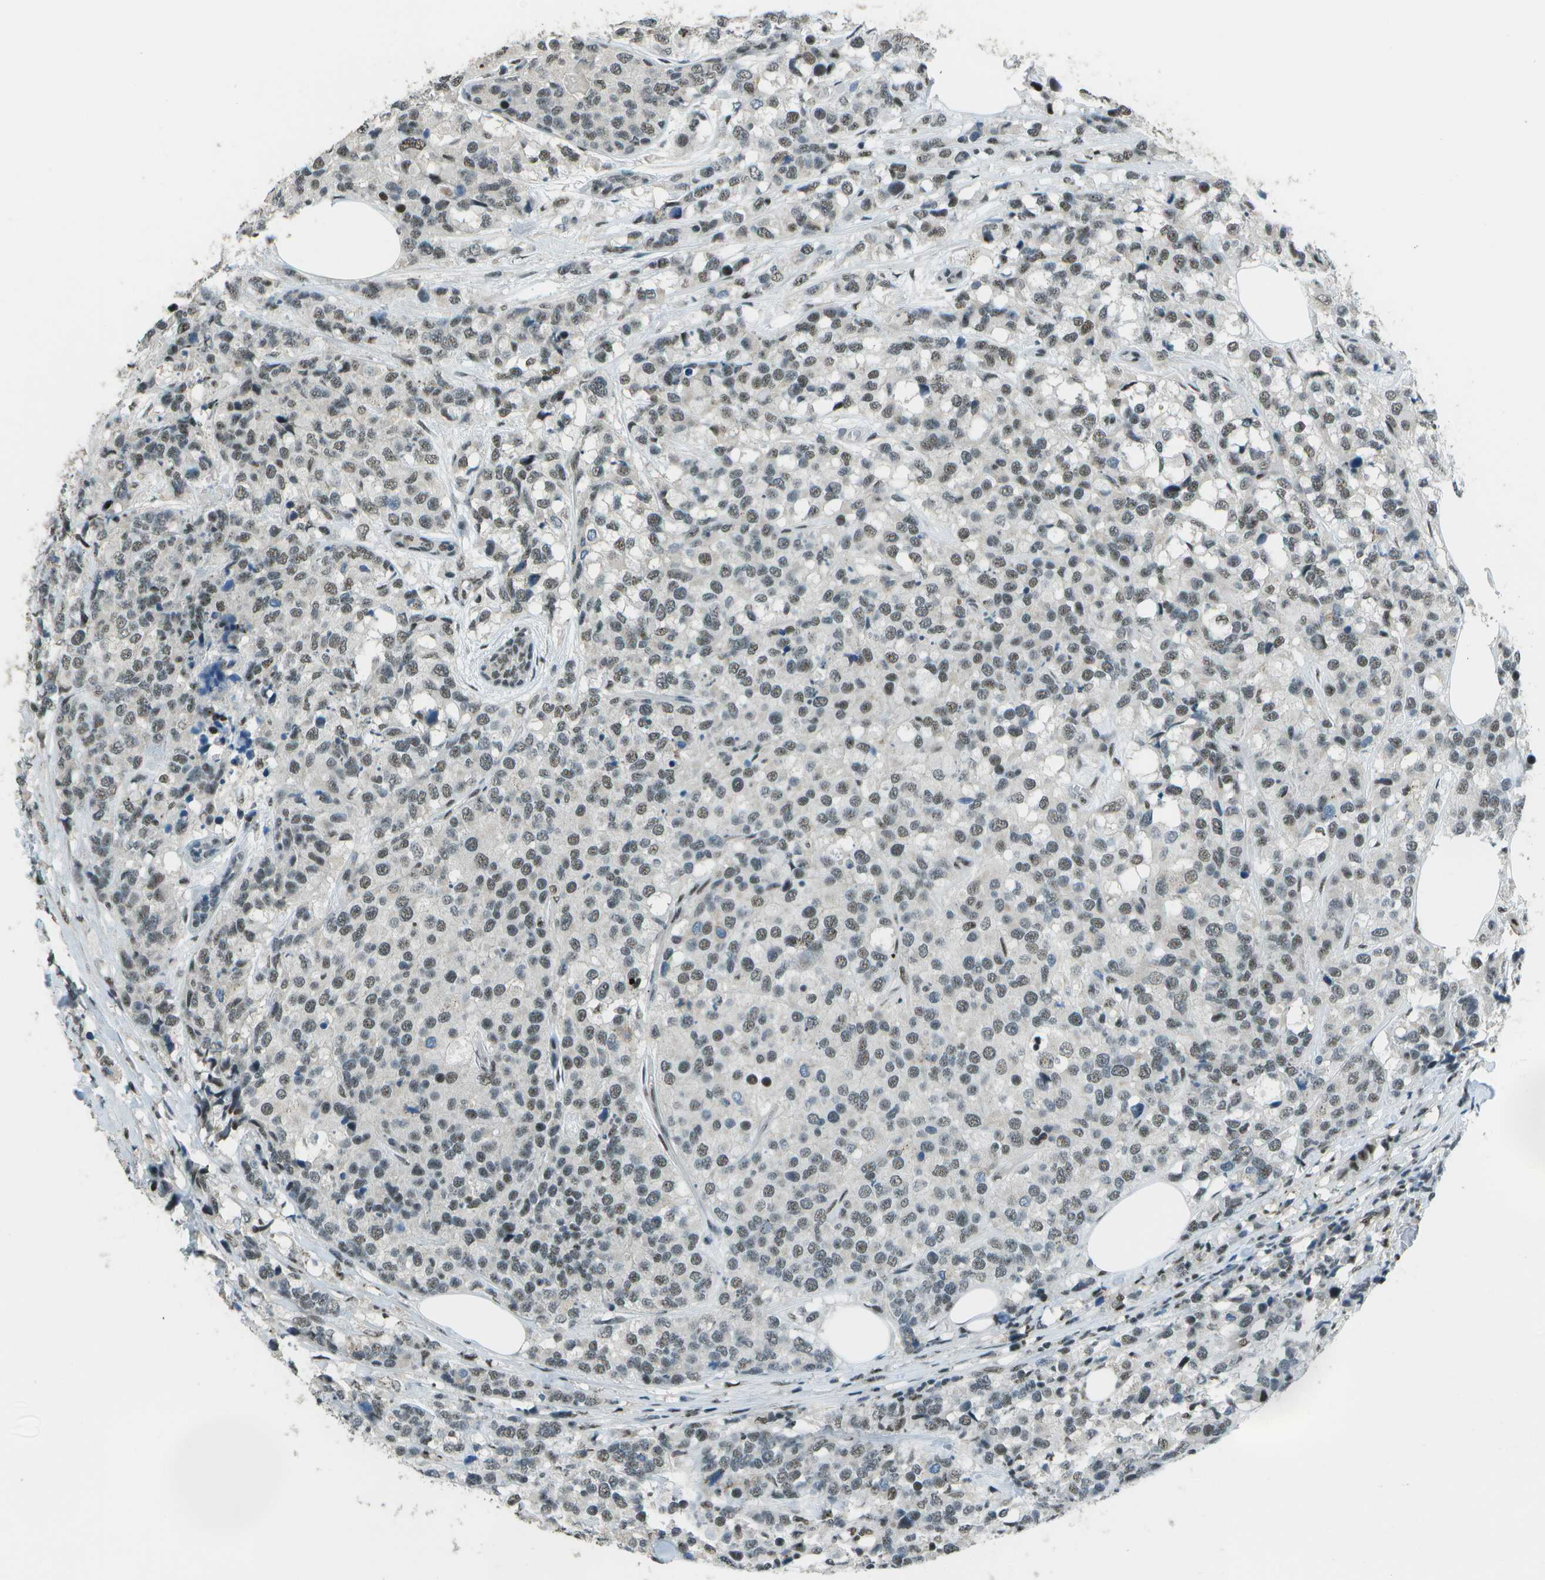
{"staining": {"intensity": "weak", "quantity": "25%-75%", "location": "nuclear"}, "tissue": "breast cancer", "cell_type": "Tumor cells", "image_type": "cancer", "snomed": [{"axis": "morphology", "description": "Lobular carcinoma"}, {"axis": "topography", "description": "Breast"}], "caption": "This is a photomicrograph of immunohistochemistry staining of breast cancer (lobular carcinoma), which shows weak expression in the nuclear of tumor cells.", "gene": "DEPDC1", "patient": {"sex": "female", "age": 59}}